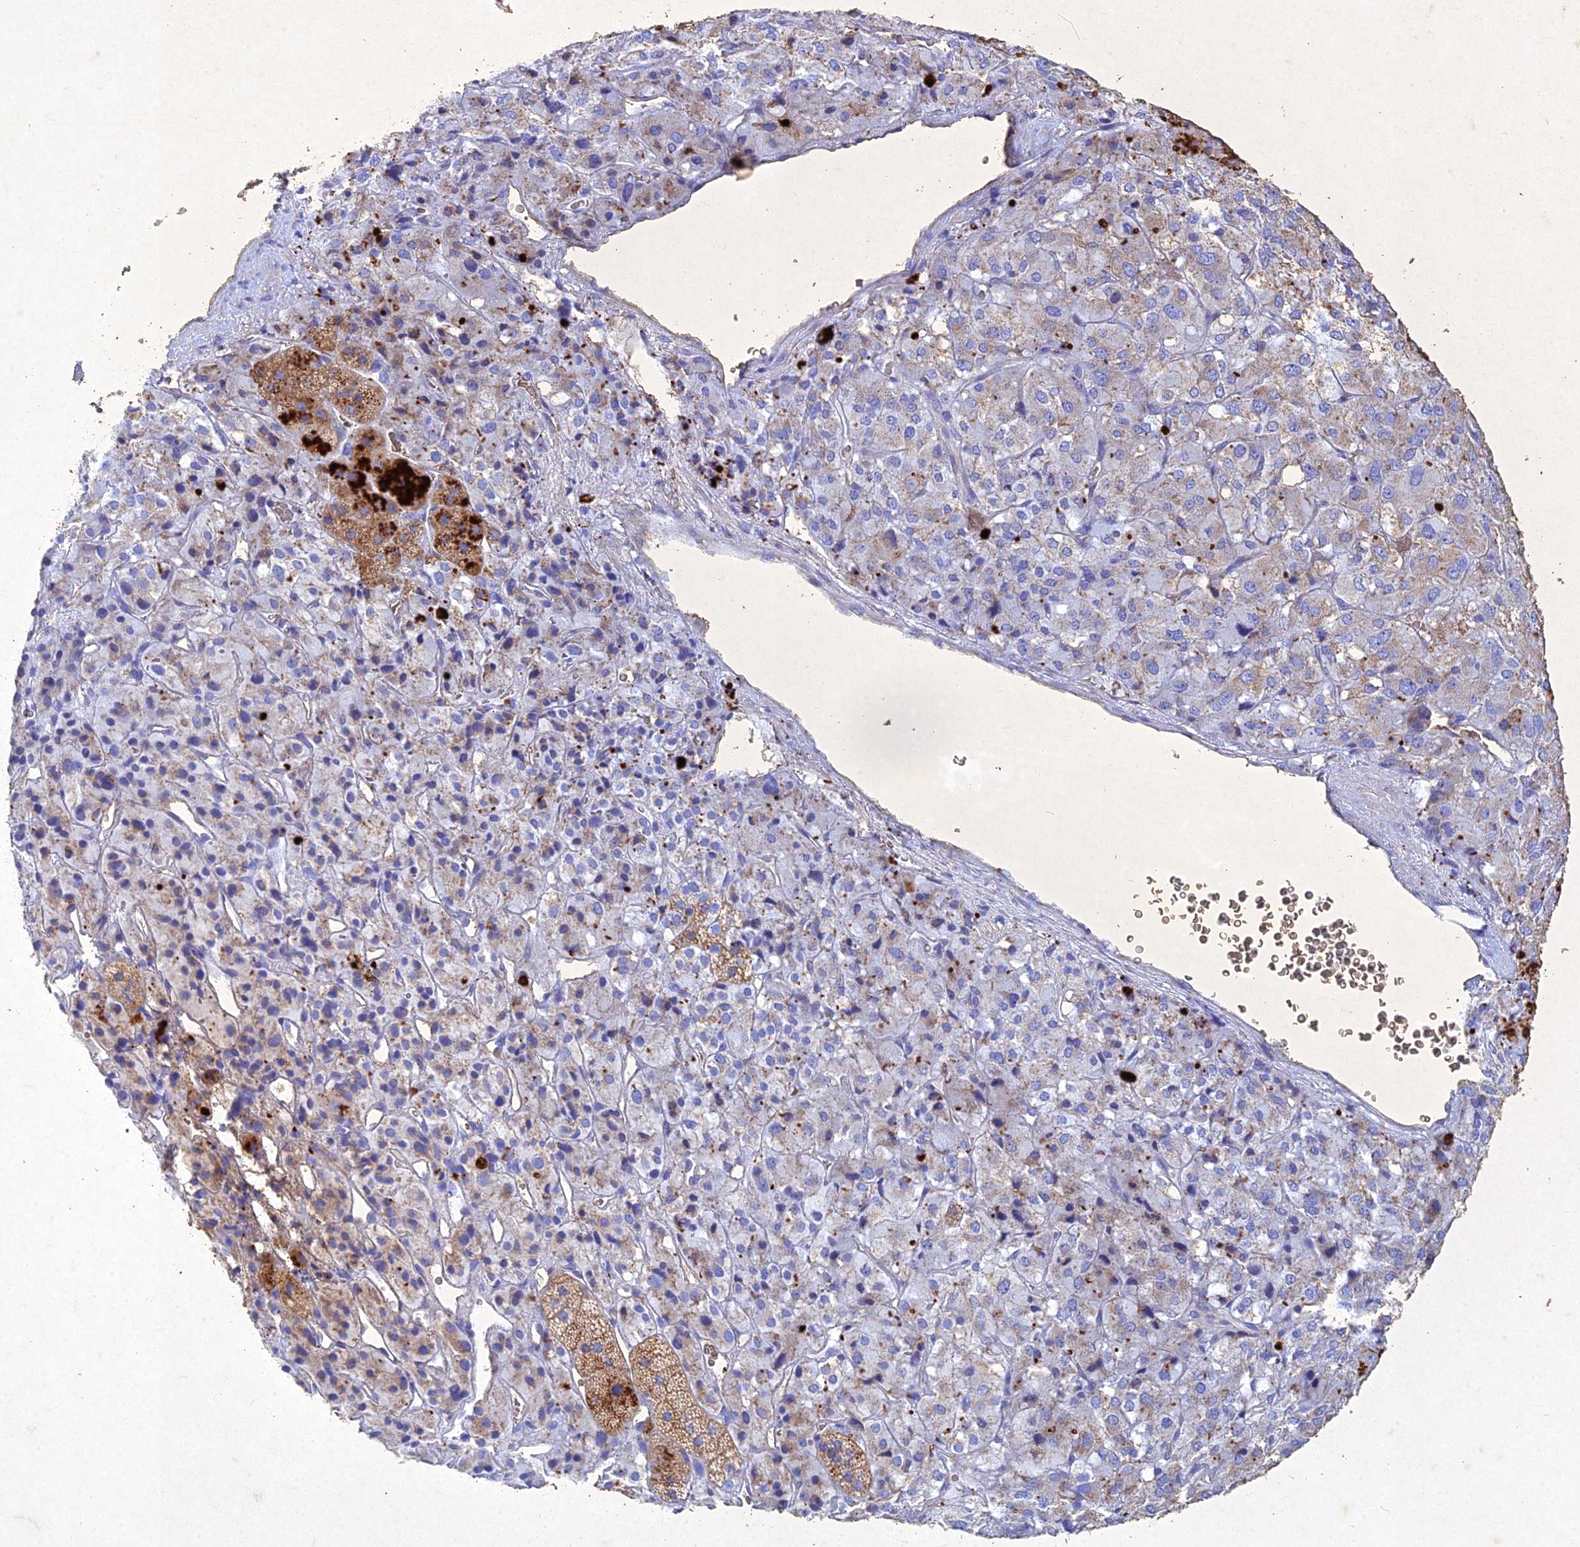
{"staining": {"intensity": "moderate", "quantity": "25%-75%", "location": "cytoplasmic/membranous"}, "tissue": "adrenal gland", "cell_type": "Glandular cells", "image_type": "normal", "snomed": [{"axis": "morphology", "description": "Normal tissue, NOS"}, {"axis": "topography", "description": "Adrenal gland"}], "caption": "This photomicrograph reveals immunohistochemistry staining of benign human adrenal gland, with medium moderate cytoplasmic/membranous positivity in approximately 25%-75% of glandular cells.", "gene": "NDUFV1", "patient": {"sex": "female", "age": 44}}